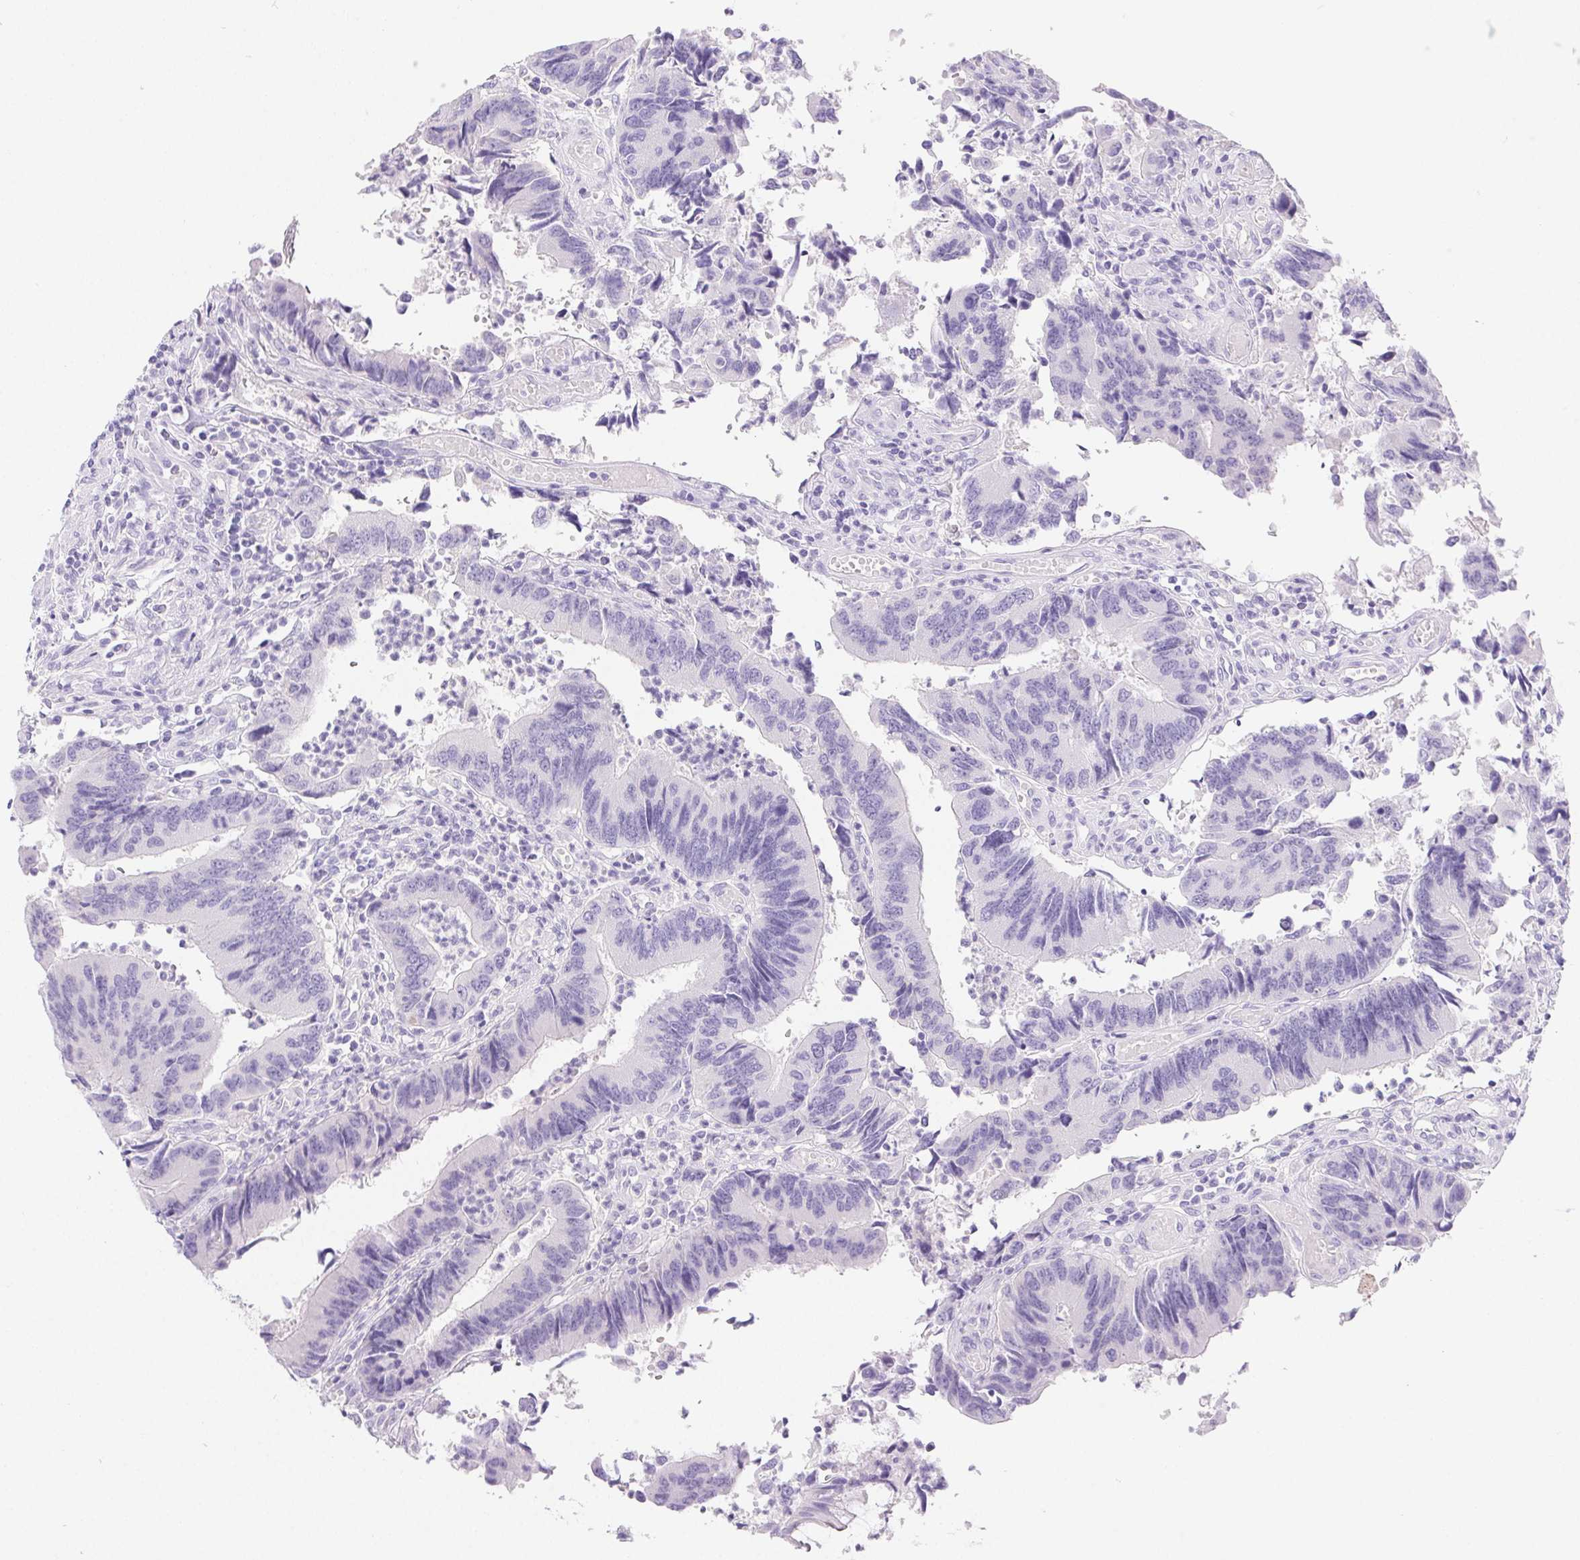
{"staining": {"intensity": "negative", "quantity": "none", "location": "none"}, "tissue": "colorectal cancer", "cell_type": "Tumor cells", "image_type": "cancer", "snomed": [{"axis": "morphology", "description": "Adenocarcinoma, NOS"}, {"axis": "topography", "description": "Colon"}], "caption": "This is an immunohistochemistry (IHC) image of human colorectal cancer (adenocarcinoma). There is no staining in tumor cells.", "gene": "PNLIP", "patient": {"sex": "female", "age": 67}}